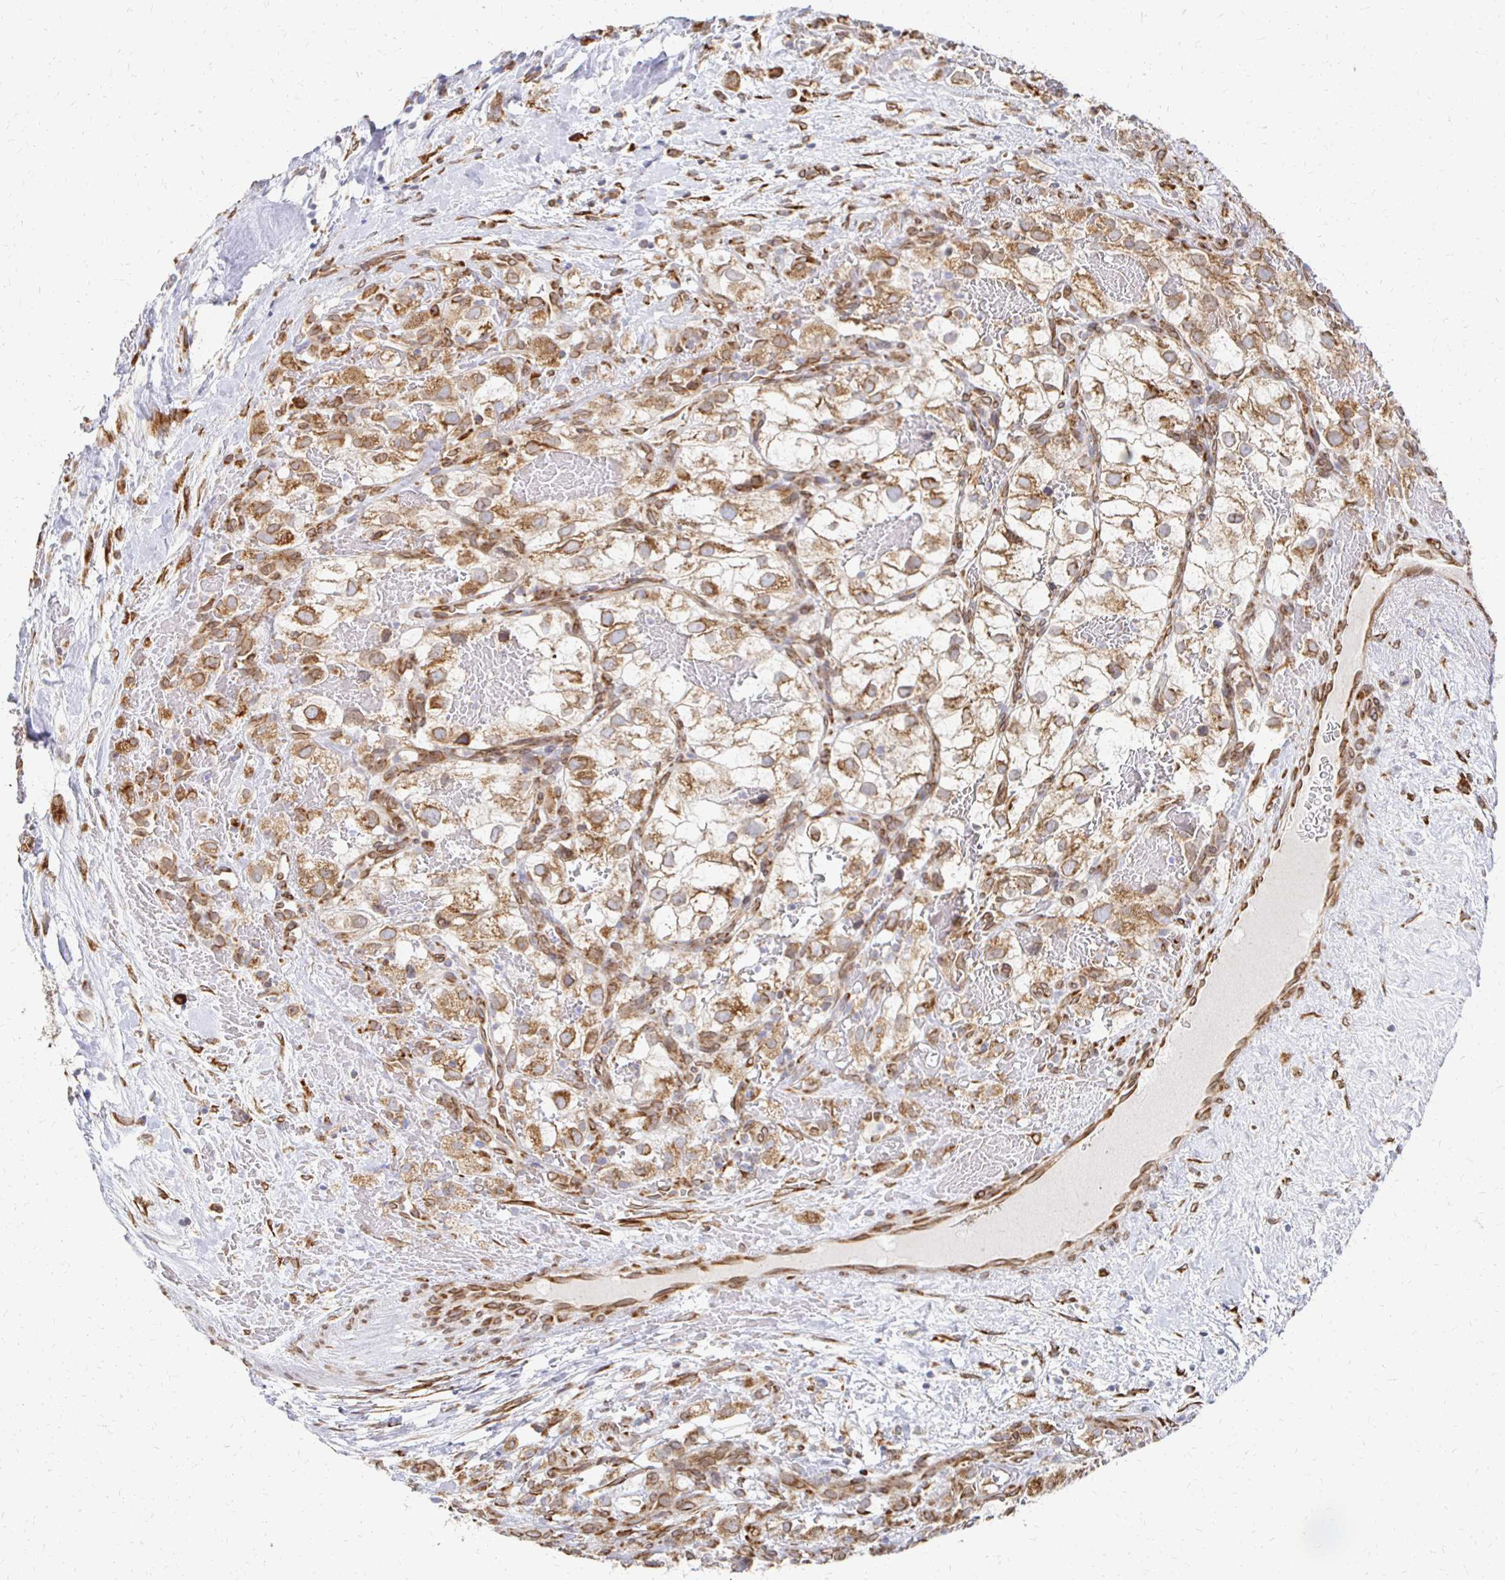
{"staining": {"intensity": "moderate", "quantity": ">75%", "location": "cytoplasmic/membranous,nuclear"}, "tissue": "renal cancer", "cell_type": "Tumor cells", "image_type": "cancer", "snomed": [{"axis": "morphology", "description": "Adenocarcinoma, NOS"}, {"axis": "topography", "description": "Kidney"}], "caption": "Adenocarcinoma (renal) stained with a brown dye shows moderate cytoplasmic/membranous and nuclear positive staining in approximately >75% of tumor cells.", "gene": "PELI3", "patient": {"sex": "male", "age": 59}}